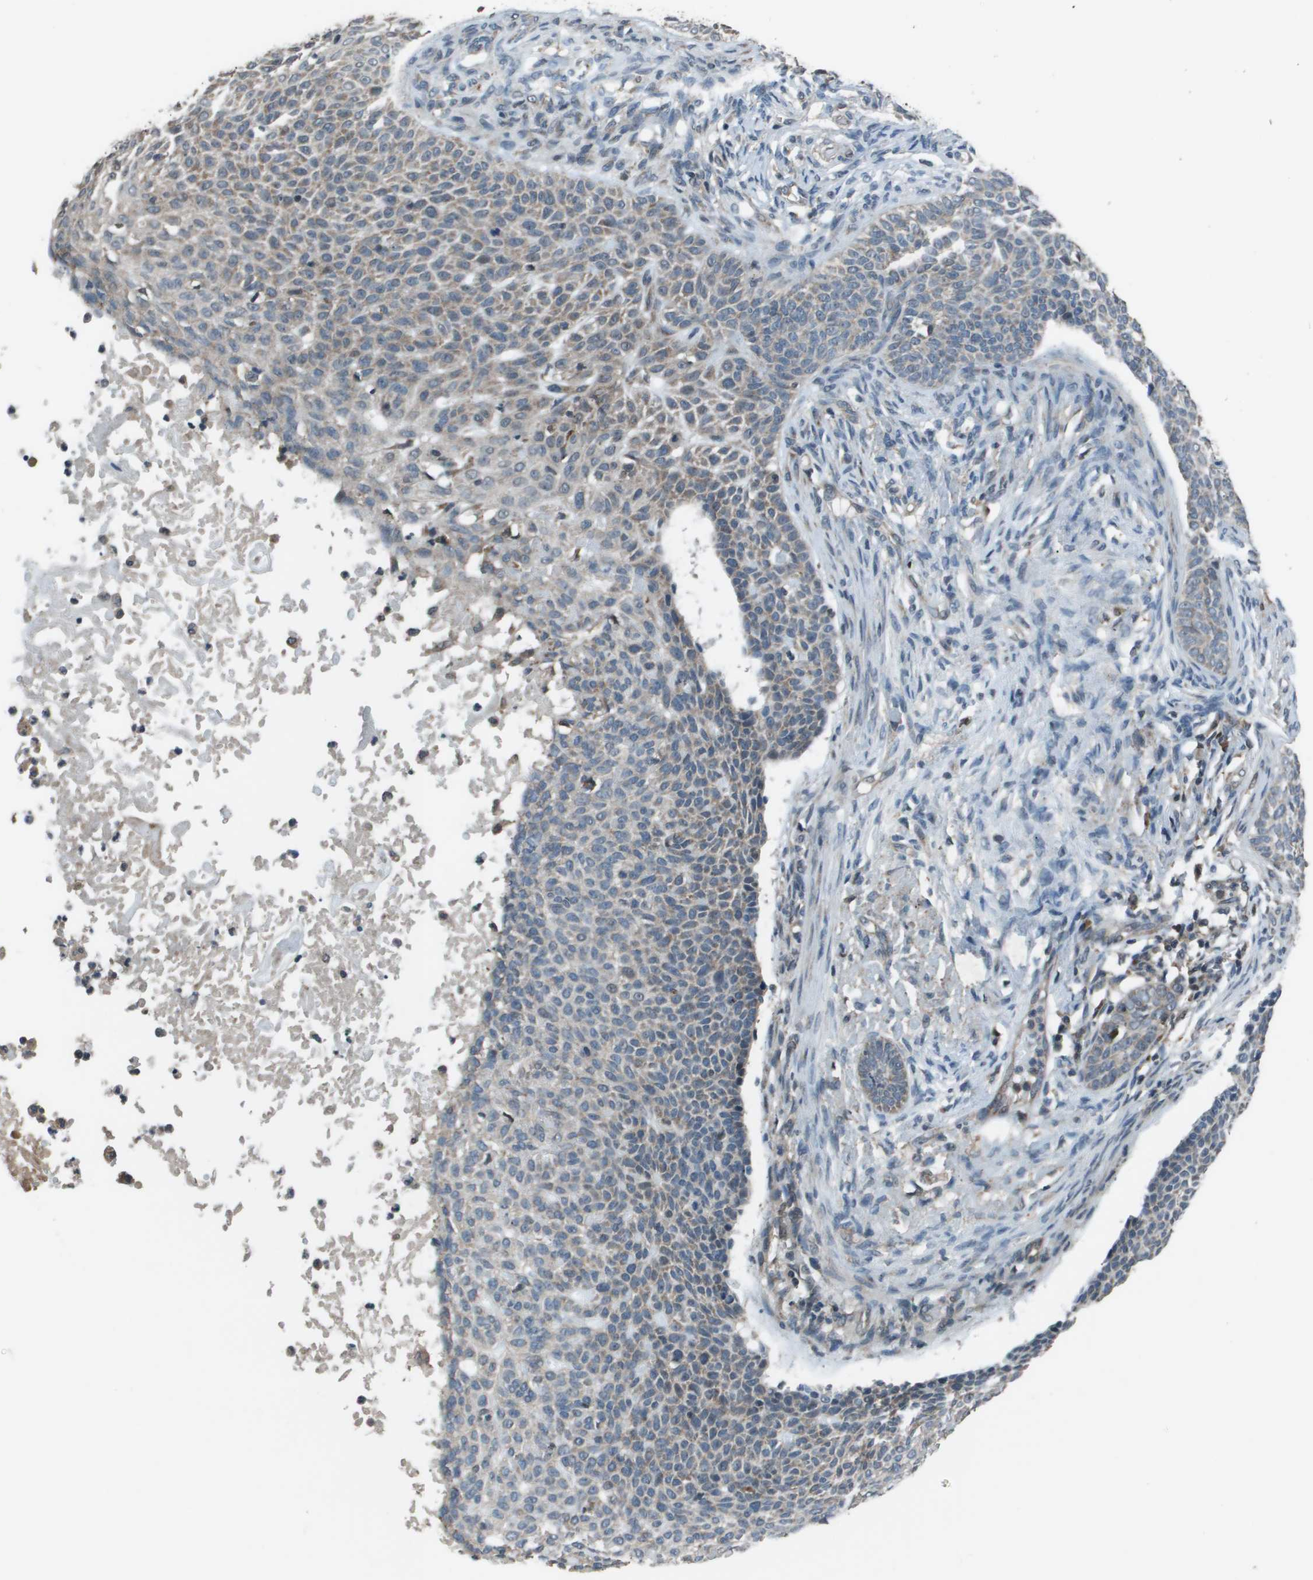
{"staining": {"intensity": "weak", "quantity": "<25%", "location": "cytoplasmic/membranous"}, "tissue": "skin cancer", "cell_type": "Tumor cells", "image_type": "cancer", "snomed": [{"axis": "morphology", "description": "Normal tissue, NOS"}, {"axis": "morphology", "description": "Basal cell carcinoma"}, {"axis": "topography", "description": "Skin"}], "caption": "A high-resolution histopathology image shows immunohistochemistry (IHC) staining of skin basal cell carcinoma, which demonstrates no significant positivity in tumor cells.", "gene": "GOSR2", "patient": {"sex": "male", "age": 87}}